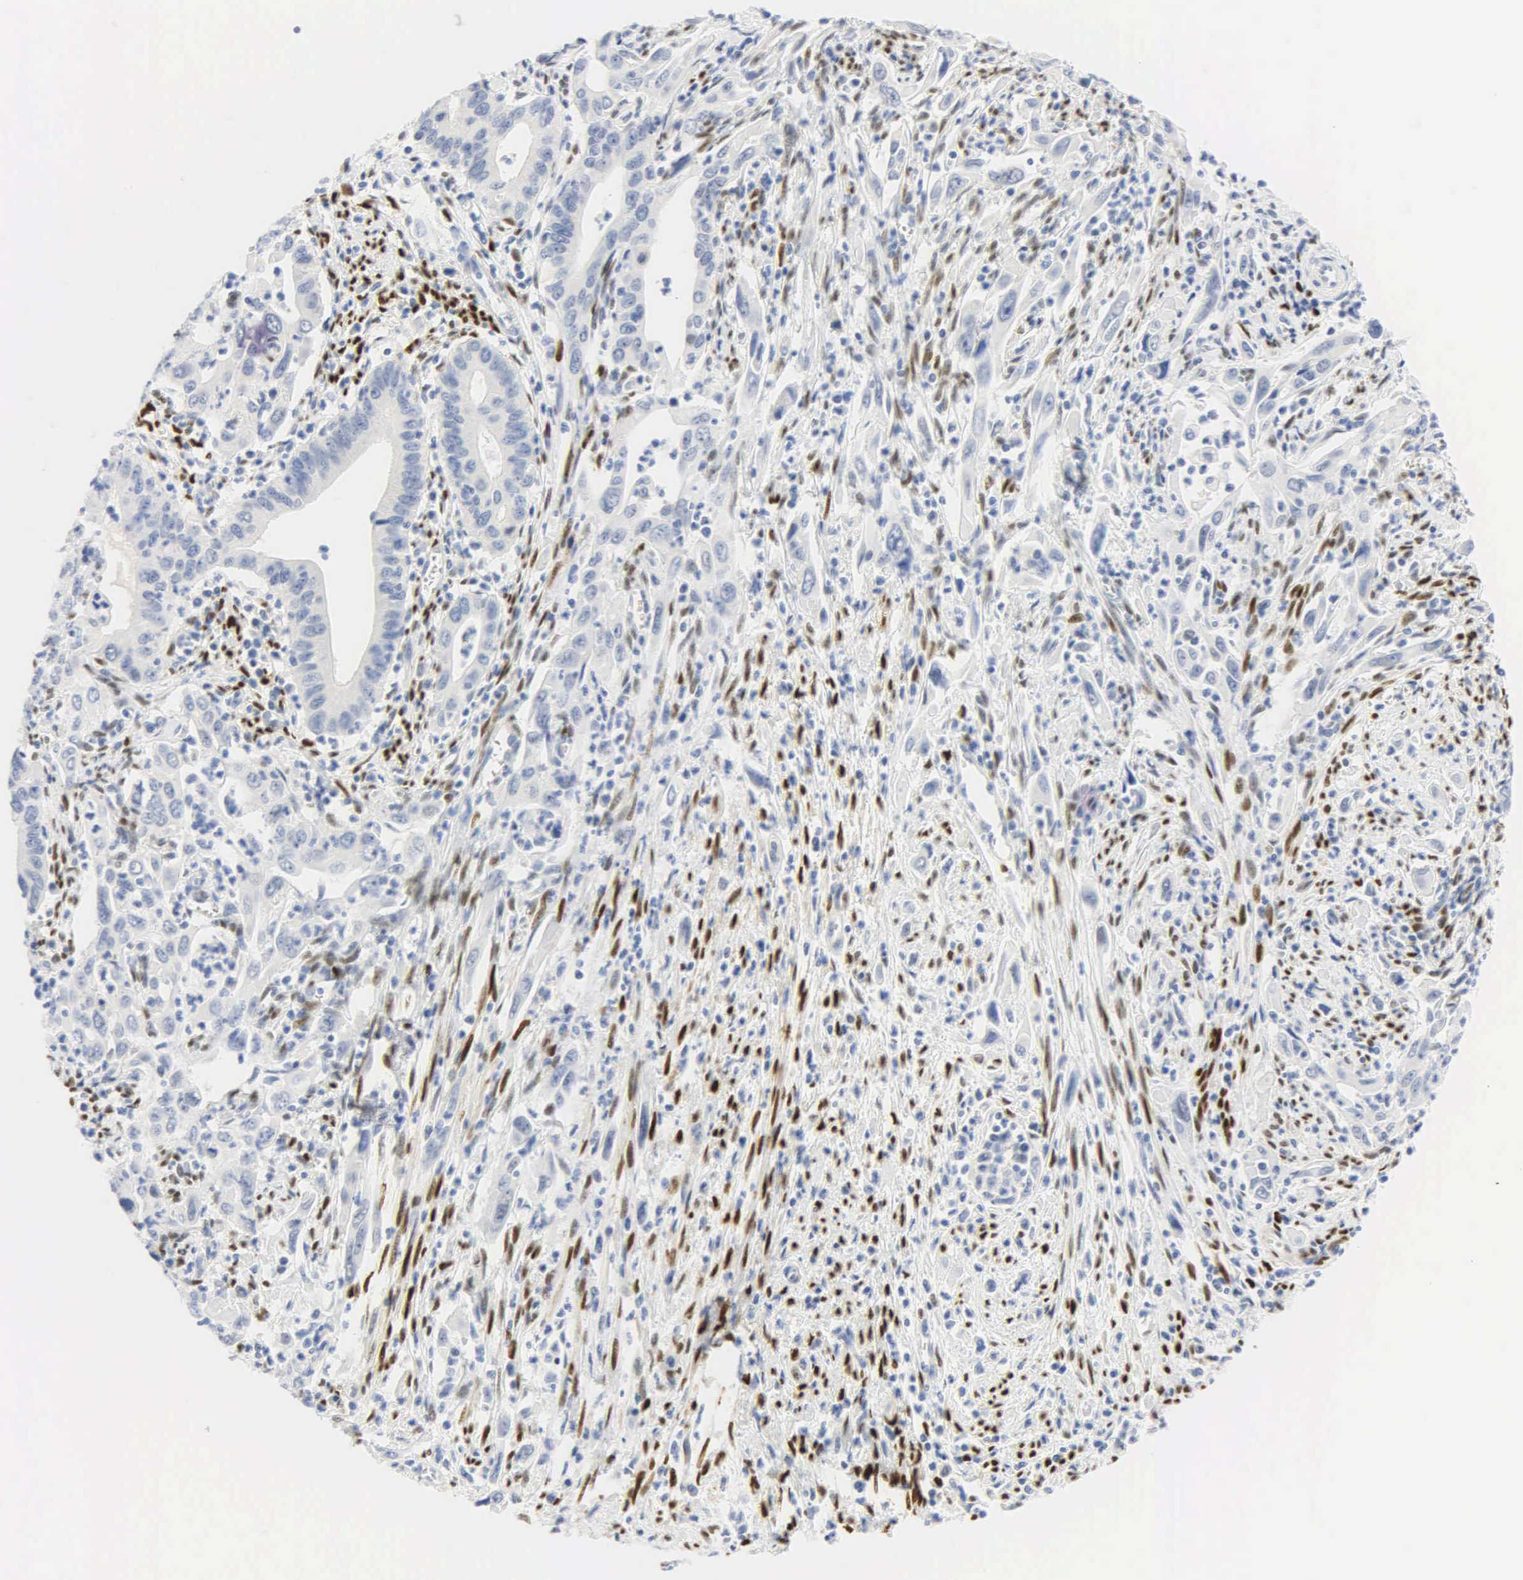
{"staining": {"intensity": "negative", "quantity": "none", "location": "none"}, "tissue": "cervical cancer", "cell_type": "Tumor cells", "image_type": "cancer", "snomed": [{"axis": "morphology", "description": "Normal tissue, NOS"}, {"axis": "morphology", "description": "Adenocarcinoma, NOS"}, {"axis": "topography", "description": "Cervix"}], "caption": "Immunohistochemistry photomicrograph of cervical cancer stained for a protein (brown), which shows no positivity in tumor cells.", "gene": "PGR", "patient": {"sex": "female", "age": 34}}